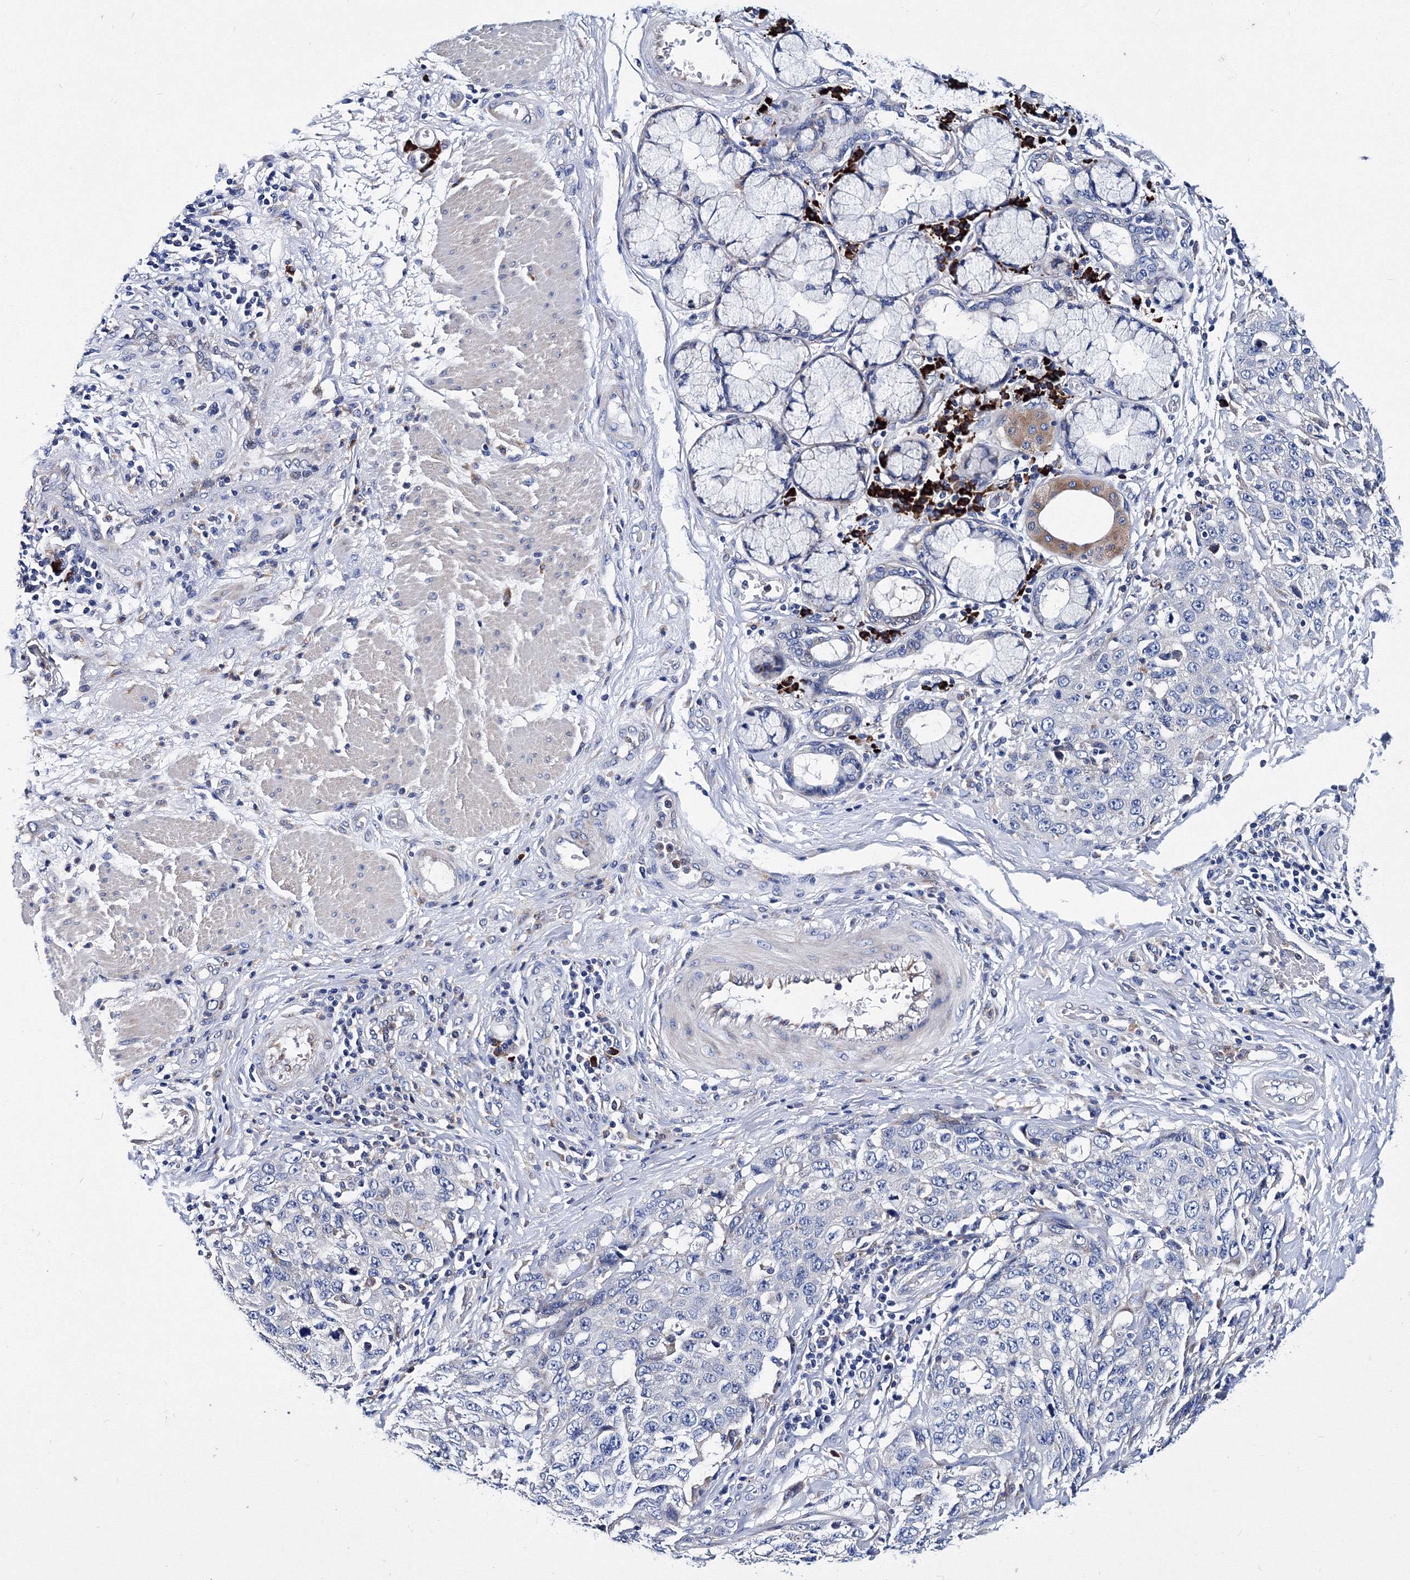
{"staining": {"intensity": "negative", "quantity": "none", "location": "none"}, "tissue": "stomach cancer", "cell_type": "Tumor cells", "image_type": "cancer", "snomed": [{"axis": "morphology", "description": "Adenocarcinoma, NOS"}, {"axis": "topography", "description": "Stomach"}], "caption": "The photomicrograph exhibits no staining of tumor cells in stomach cancer (adenocarcinoma).", "gene": "TRPM2", "patient": {"sex": "male", "age": 48}}